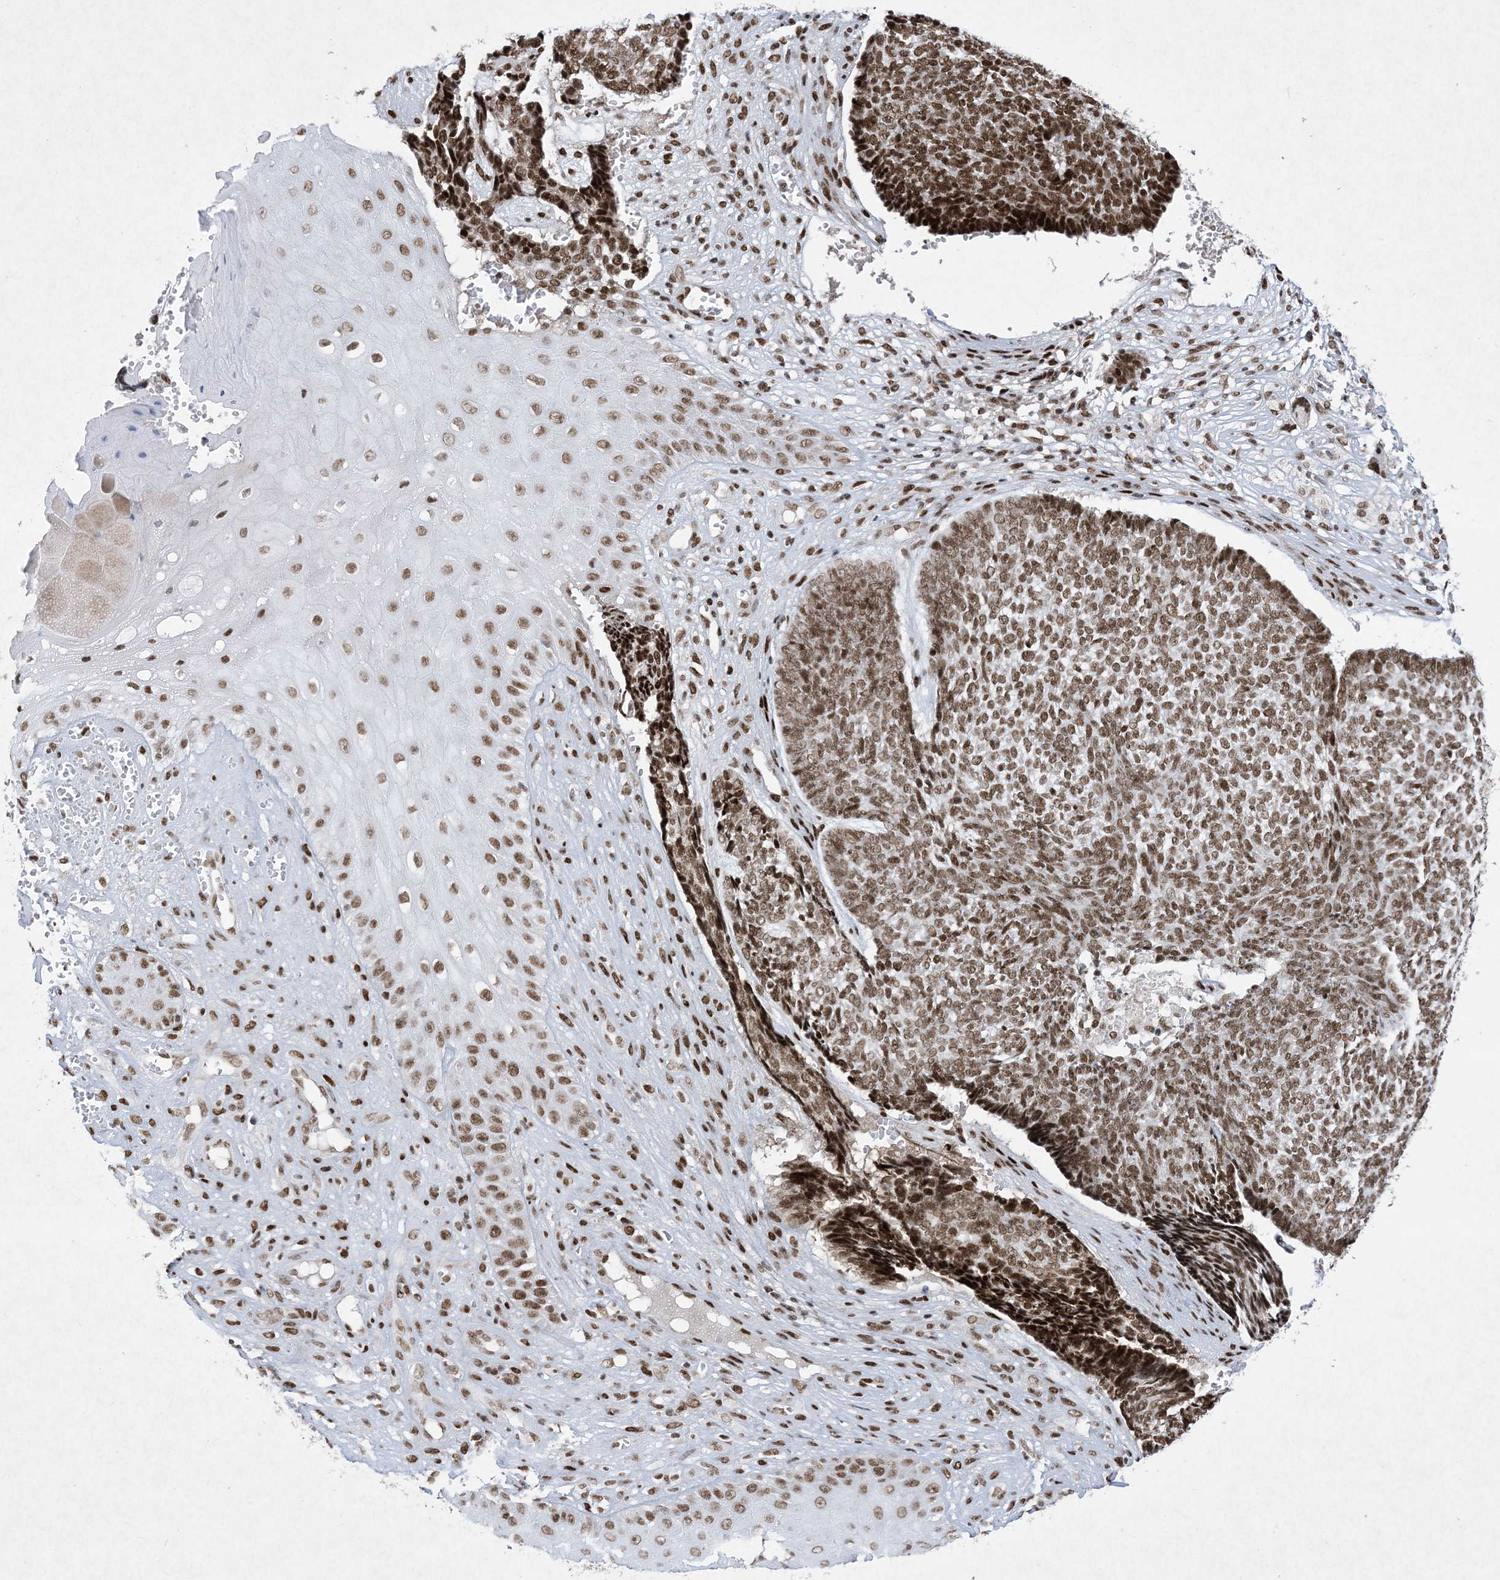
{"staining": {"intensity": "strong", "quantity": ">75%", "location": "nuclear"}, "tissue": "skin cancer", "cell_type": "Tumor cells", "image_type": "cancer", "snomed": [{"axis": "morphology", "description": "Basal cell carcinoma"}, {"axis": "topography", "description": "Skin"}], "caption": "Immunohistochemistry (IHC) staining of skin basal cell carcinoma, which shows high levels of strong nuclear expression in about >75% of tumor cells indicating strong nuclear protein positivity. The staining was performed using DAB (3,3'-diaminobenzidine) (brown) for protein detection and nuclei were counterstained in hematoxylin (blue).", "gene": "PKNOX2", "patient": {"sex": "male", "age": 84}}